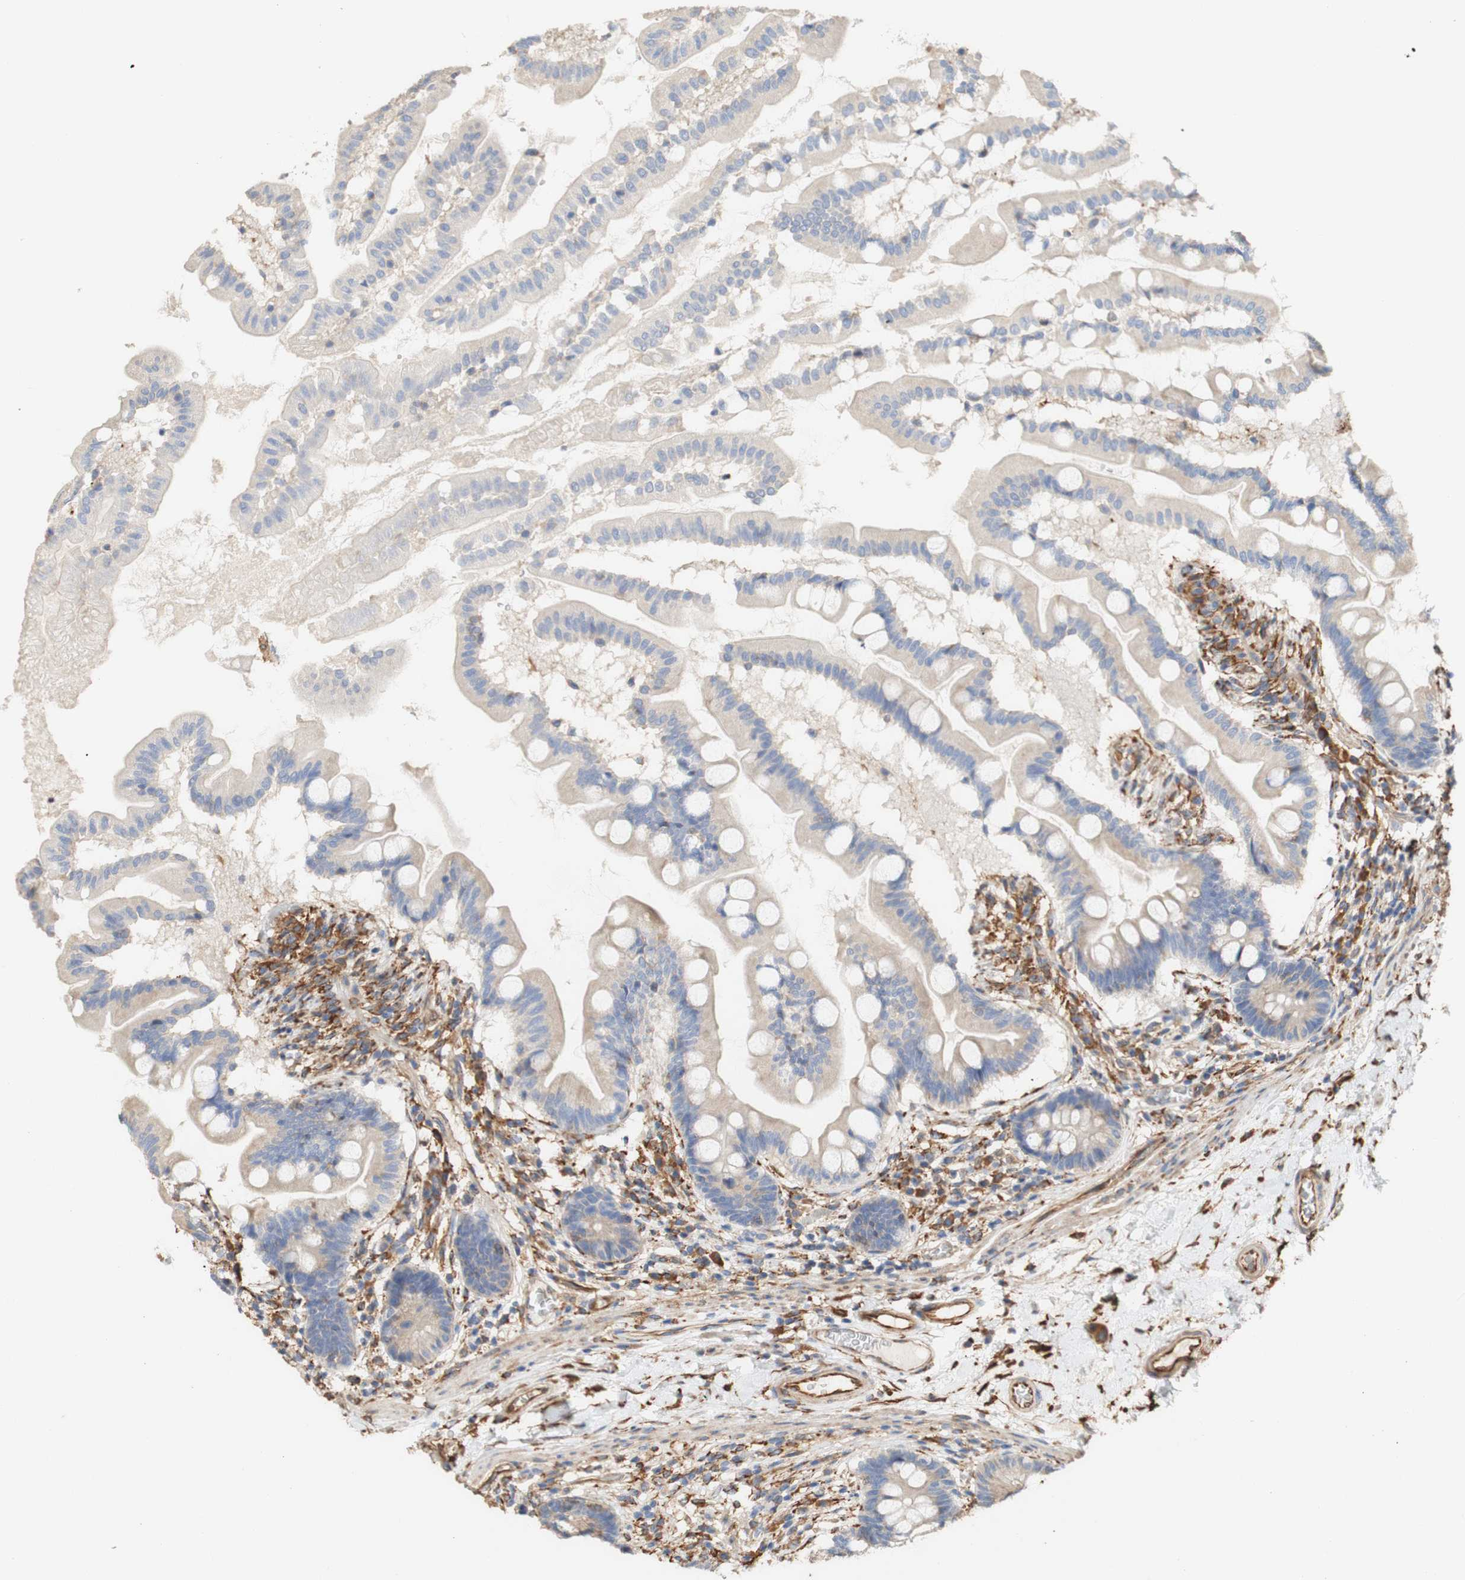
{"staining": {"intensity": "weak", "quantity": "<25%", "location": "cytoplasmic/membranous"}, "tissue": "small intestine", "cell_type": "Glandular cells", "image_type": "normal", "snomed": [{"axis": "morphology", "description": "Normal tissue, NOS"}, {"axis": "topography", "description": "Small intestine"}], "caption": "Immunohistochemistry (IHC) histopathology image of unremarkable small intestine: small intestine stained with DAB (3,3'-diaminobenzidine) displays no significant protein expression in glandular cells. The staining was performed using DAB to visualize the protein expression in brown, while the nuclei were stained in blue with hematoxylin (Magnification: 20x).", "gene": "EIF2AK4", "patient": {"sex": "female", "age": 56}}